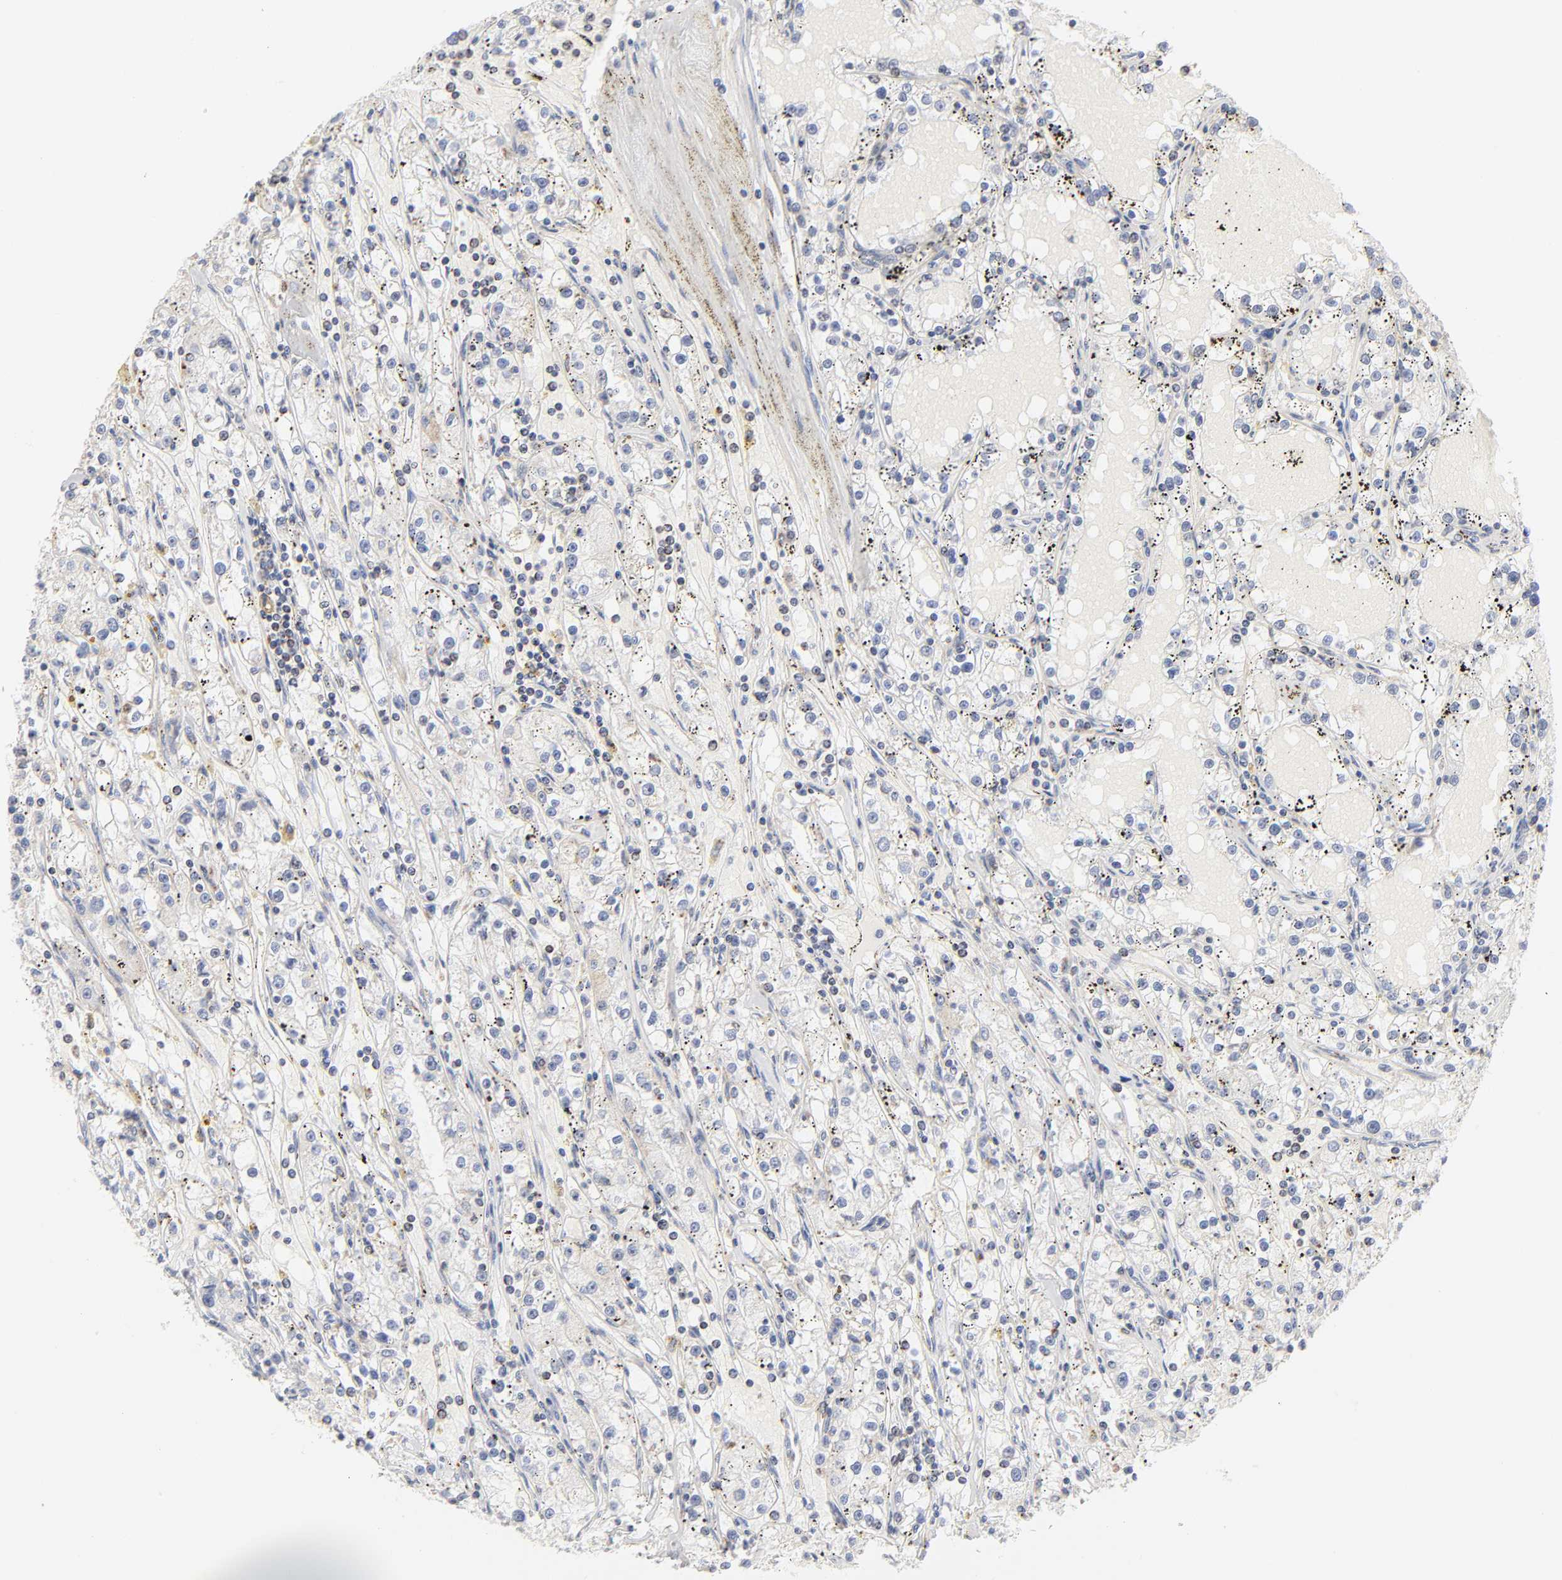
{"staining": {"intensity": "weak", "quantity": "<25%", "location": "cytoplasmic/membranous"}, "tissue": "renal cancer", "cell_type": "Tumor cells", "image_type": "cancer", "snomed": [{"axis": "morphology", "description": "Adenocarcinoma, NOS"}, {"axis": "topography", "description": "Kidney"}], "caption": "Immunohistochemical staining of human adenocarcinoma (renal) demonstrates no significant positivity in tumor cells.", "gene": "MRPL58", "patient": {"sex": "male", "age": 56}}